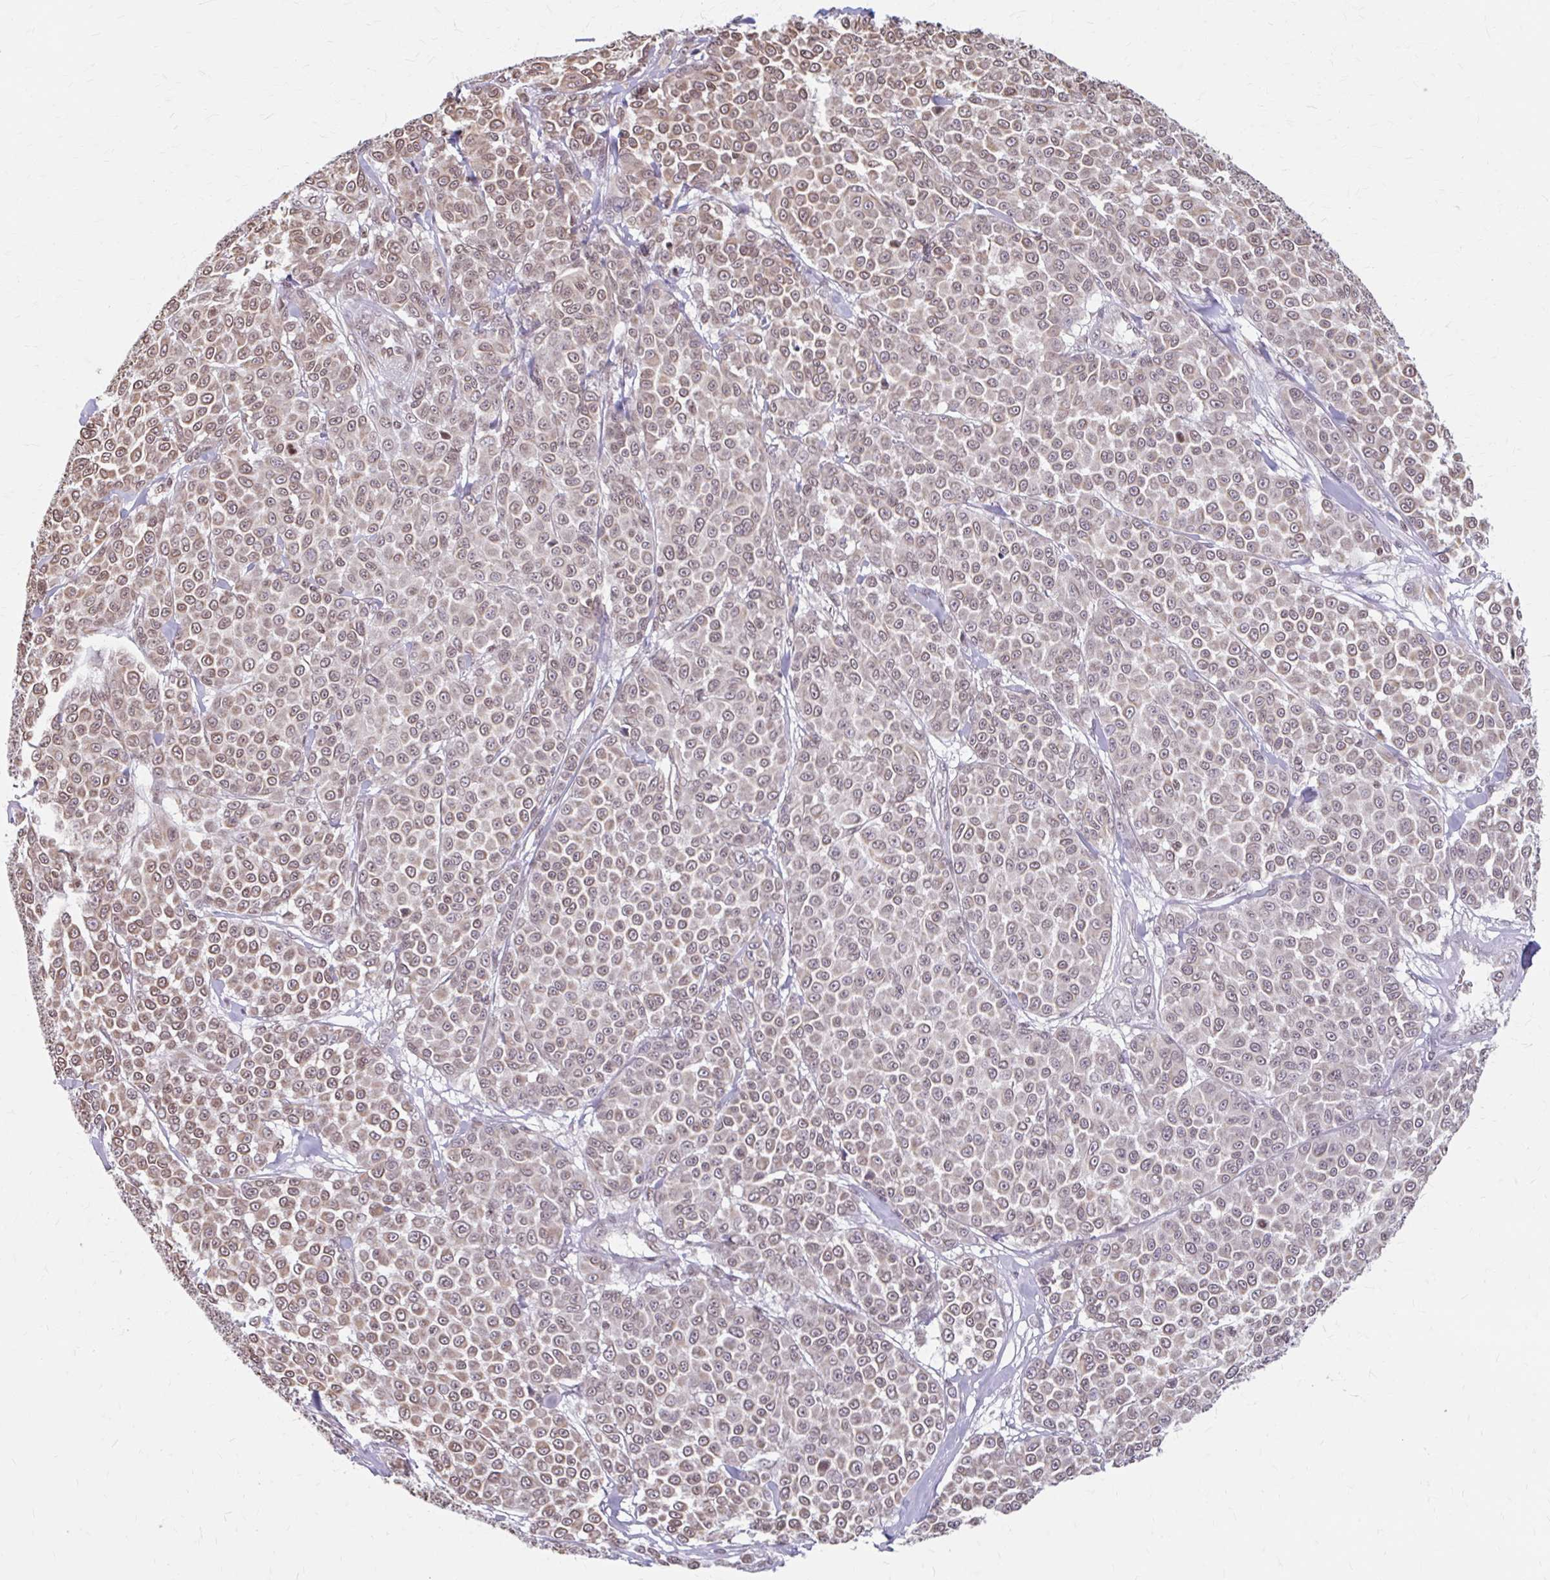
{"staining": {"intensity": "moderate", "quantity": ">75%", "location": "cytoplasmic/membranous,nuclear"}, "tissue": "melanoma", "cell_type": "Tumor cells", "image_type": "cancer", "snomed": [{"axis": "morphology", "description": "Malignant melanoma, NOS"}, {"axis": "topography", "description": "Skin"}], "caption": "Malignant melanoma stained for a protein (brown) demonstrates moderate cytoplasmic/membranous and nuclear positive staining in about >75% of tumor cells.", "gene": "ORC3", "patient": {"sex": "male", "age": 46}}